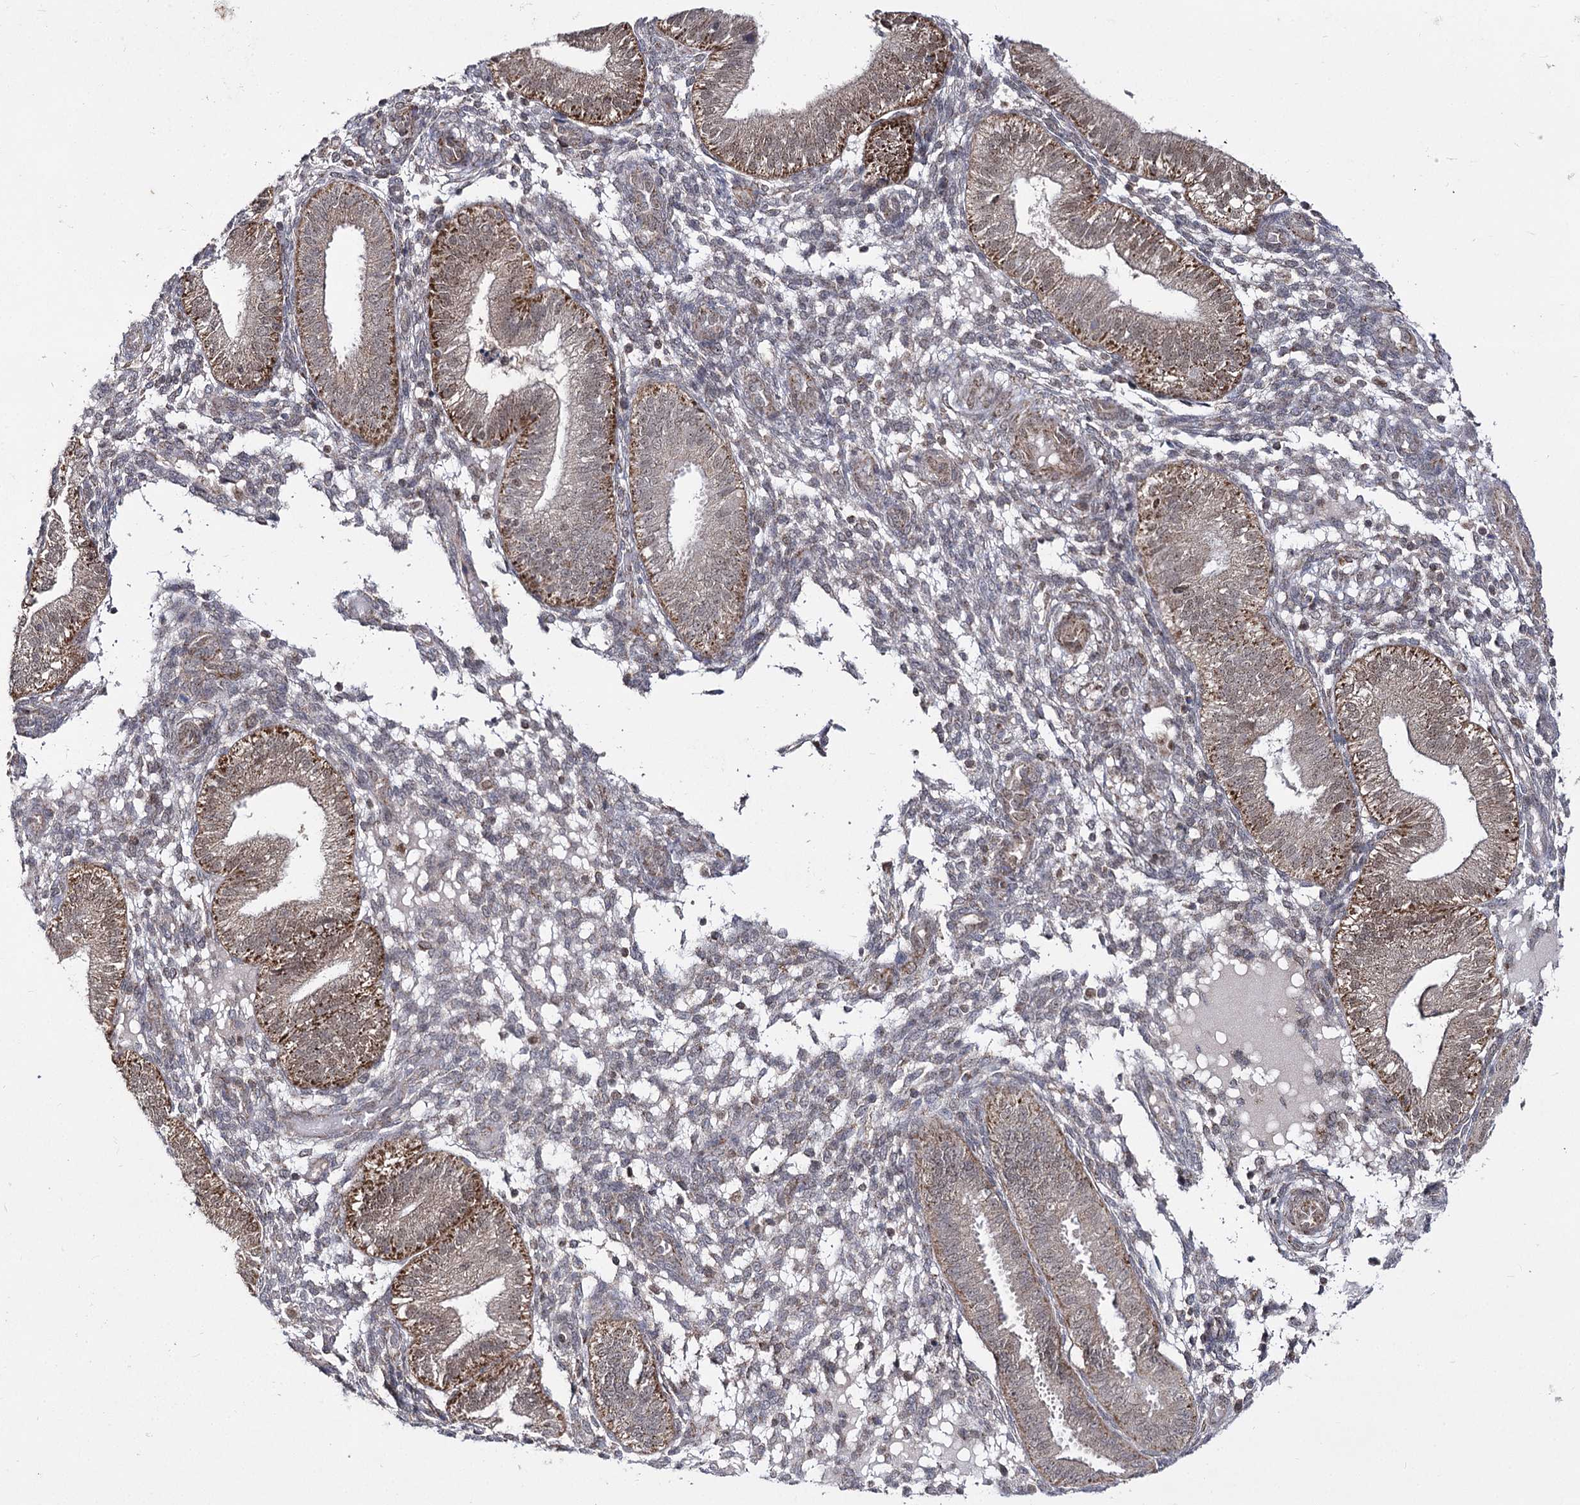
{"staining": {"intensity": "weak", "quantity": "25%-75%", "location": "cytoplasmic/membranous"}, "tissue": "endometrium", "cell_type": "Cells in endometrial stroma", "image_type": "normal", "snomed": [{"axis": "morphology", "description": "Normal tissue, NOS"}, {"axis": "topography", "description": "Endometrium"}], "caption": "Endometrium stained with IHC displays weak cytoplasmic/membranous expression in about 25%-75% of cells in endometrial stroma. Nuclei are stained in blue.", "gene": "SLC4A1AP", "patient": {"sex": "female", "age": 39}}